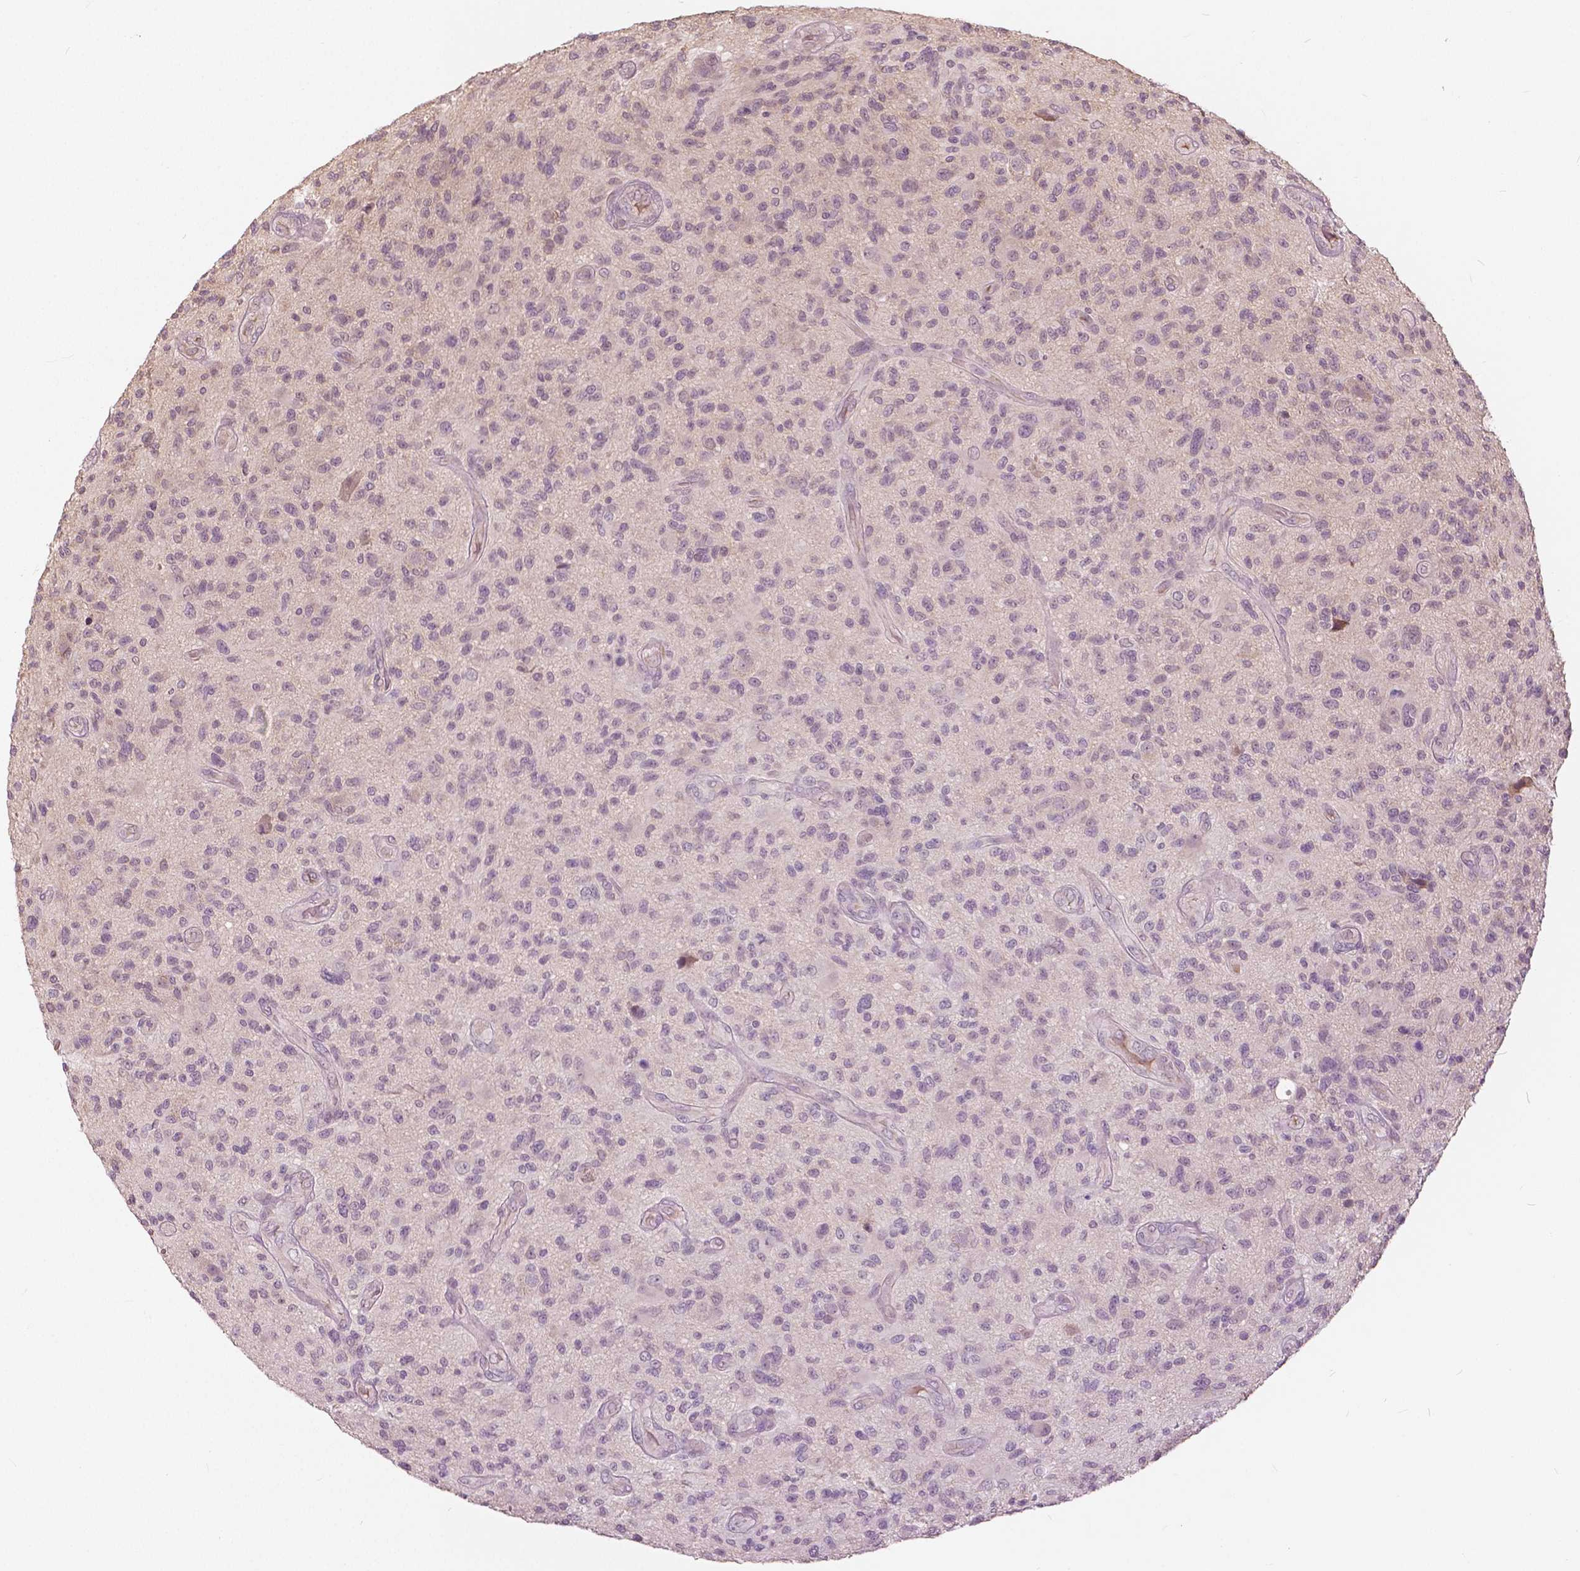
{"staining": {"intensity": "weak", "quantity": "<25%", "location": "nuclear"}, "tissue": "glioma", "cell_type": "Tumor cells", "image_type": "cancer", "snomed": [{"axis": "morphology", "description": "Glioma, malignant, High grade"}, {"axis": "topography", "description": "Brain"}], "caption": "Image shows no significant protein positivity in tumor cells of high-grade glioma (malignant). (DAB IHC visualized using brightfield microscopy, high magnification).", "gene": "ANGPTL4", "patient": {"sex": "male", "age": 47}}